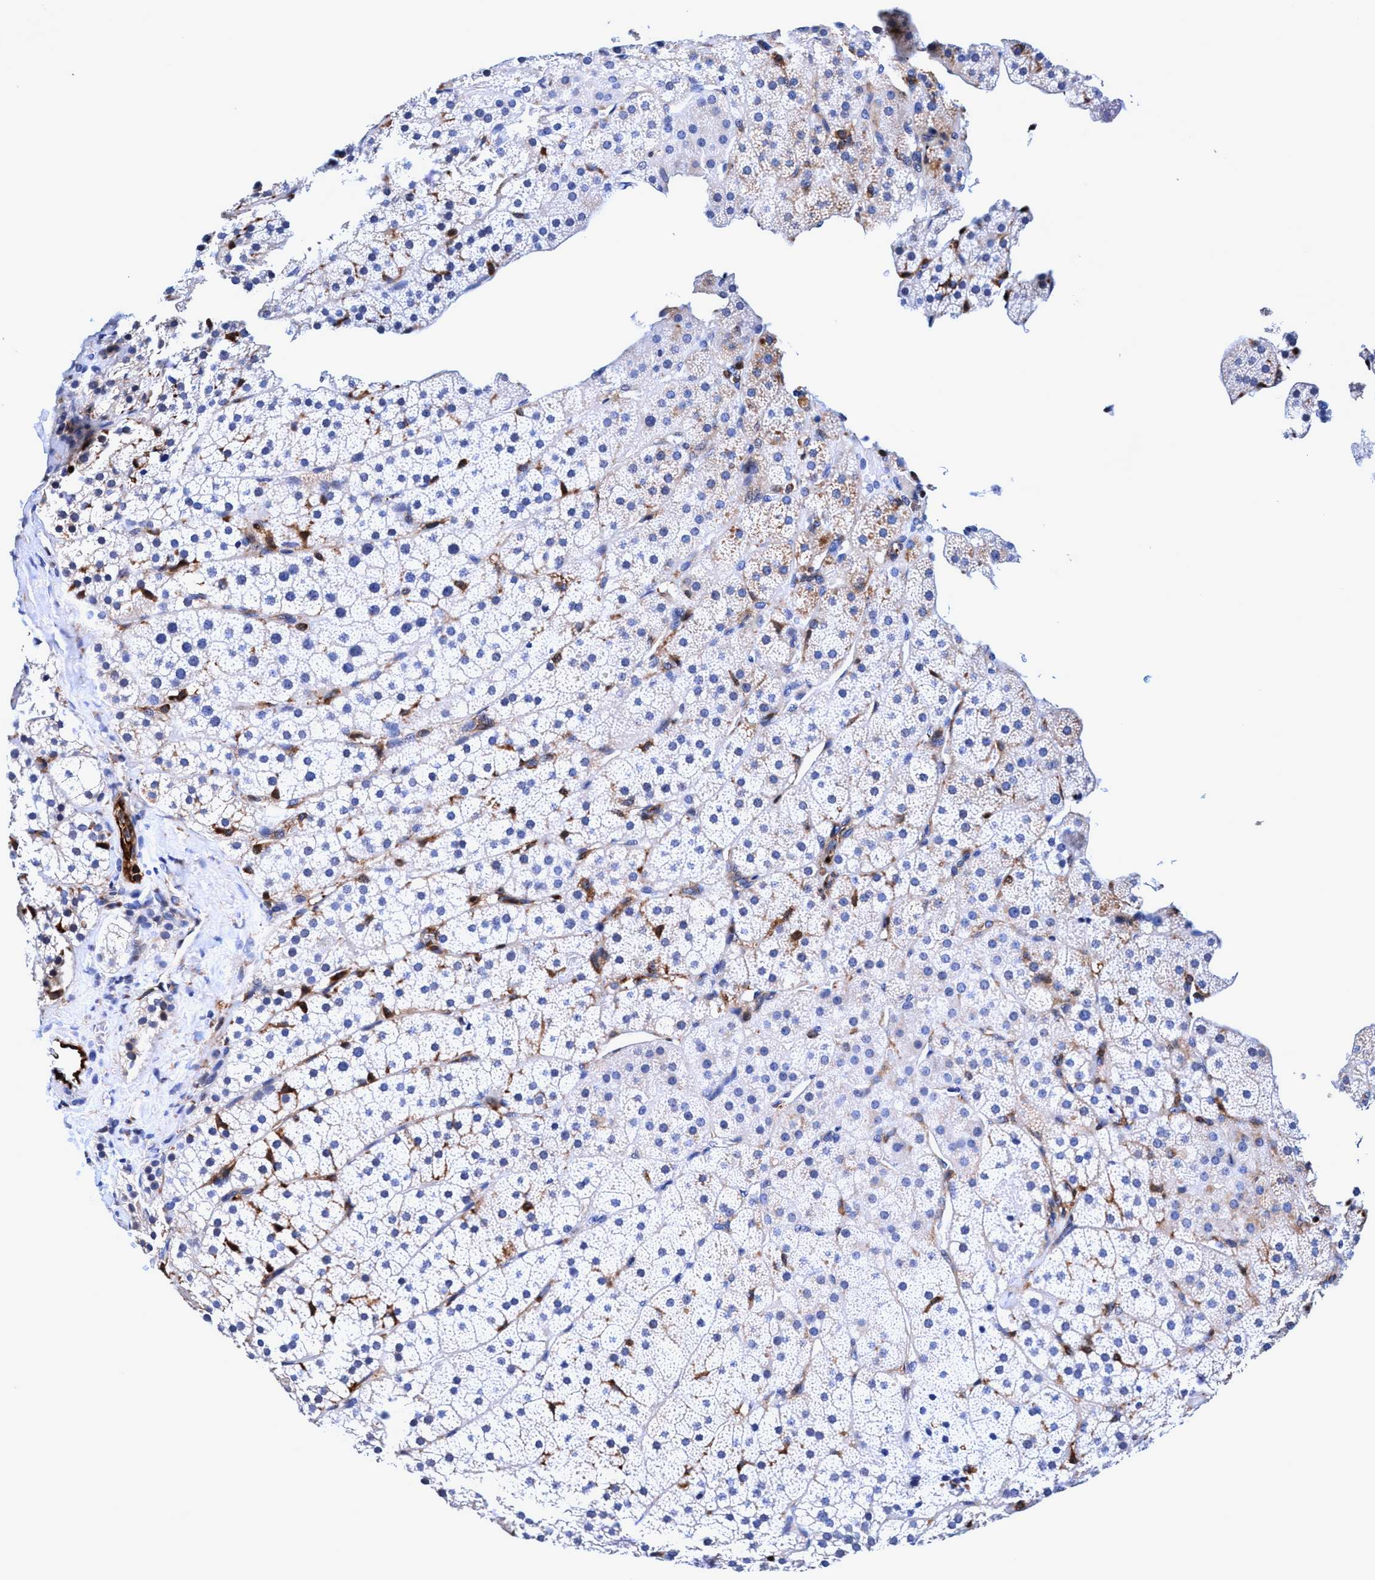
{"staining": {"intensity": "moderate", "quantity": "<25%", "location": "cytoplasmic/membranous"}, "tissue": "adrenal gland", "cell_type": "Glandular cells", "image_type": "normal", "snomed": [{"axis": "morphology", "description": "Normal tissue, NOS"}, {"axis": "topography", "description": "Adrenal gland"}], "caption": "Glandular cells display low levels of moderate cytoplasmic/membranous staining in approximately <25% of cells in normal adrenal gland.", "gene": "UBALD2", "patient": {"sex": "female", "age": 44}}